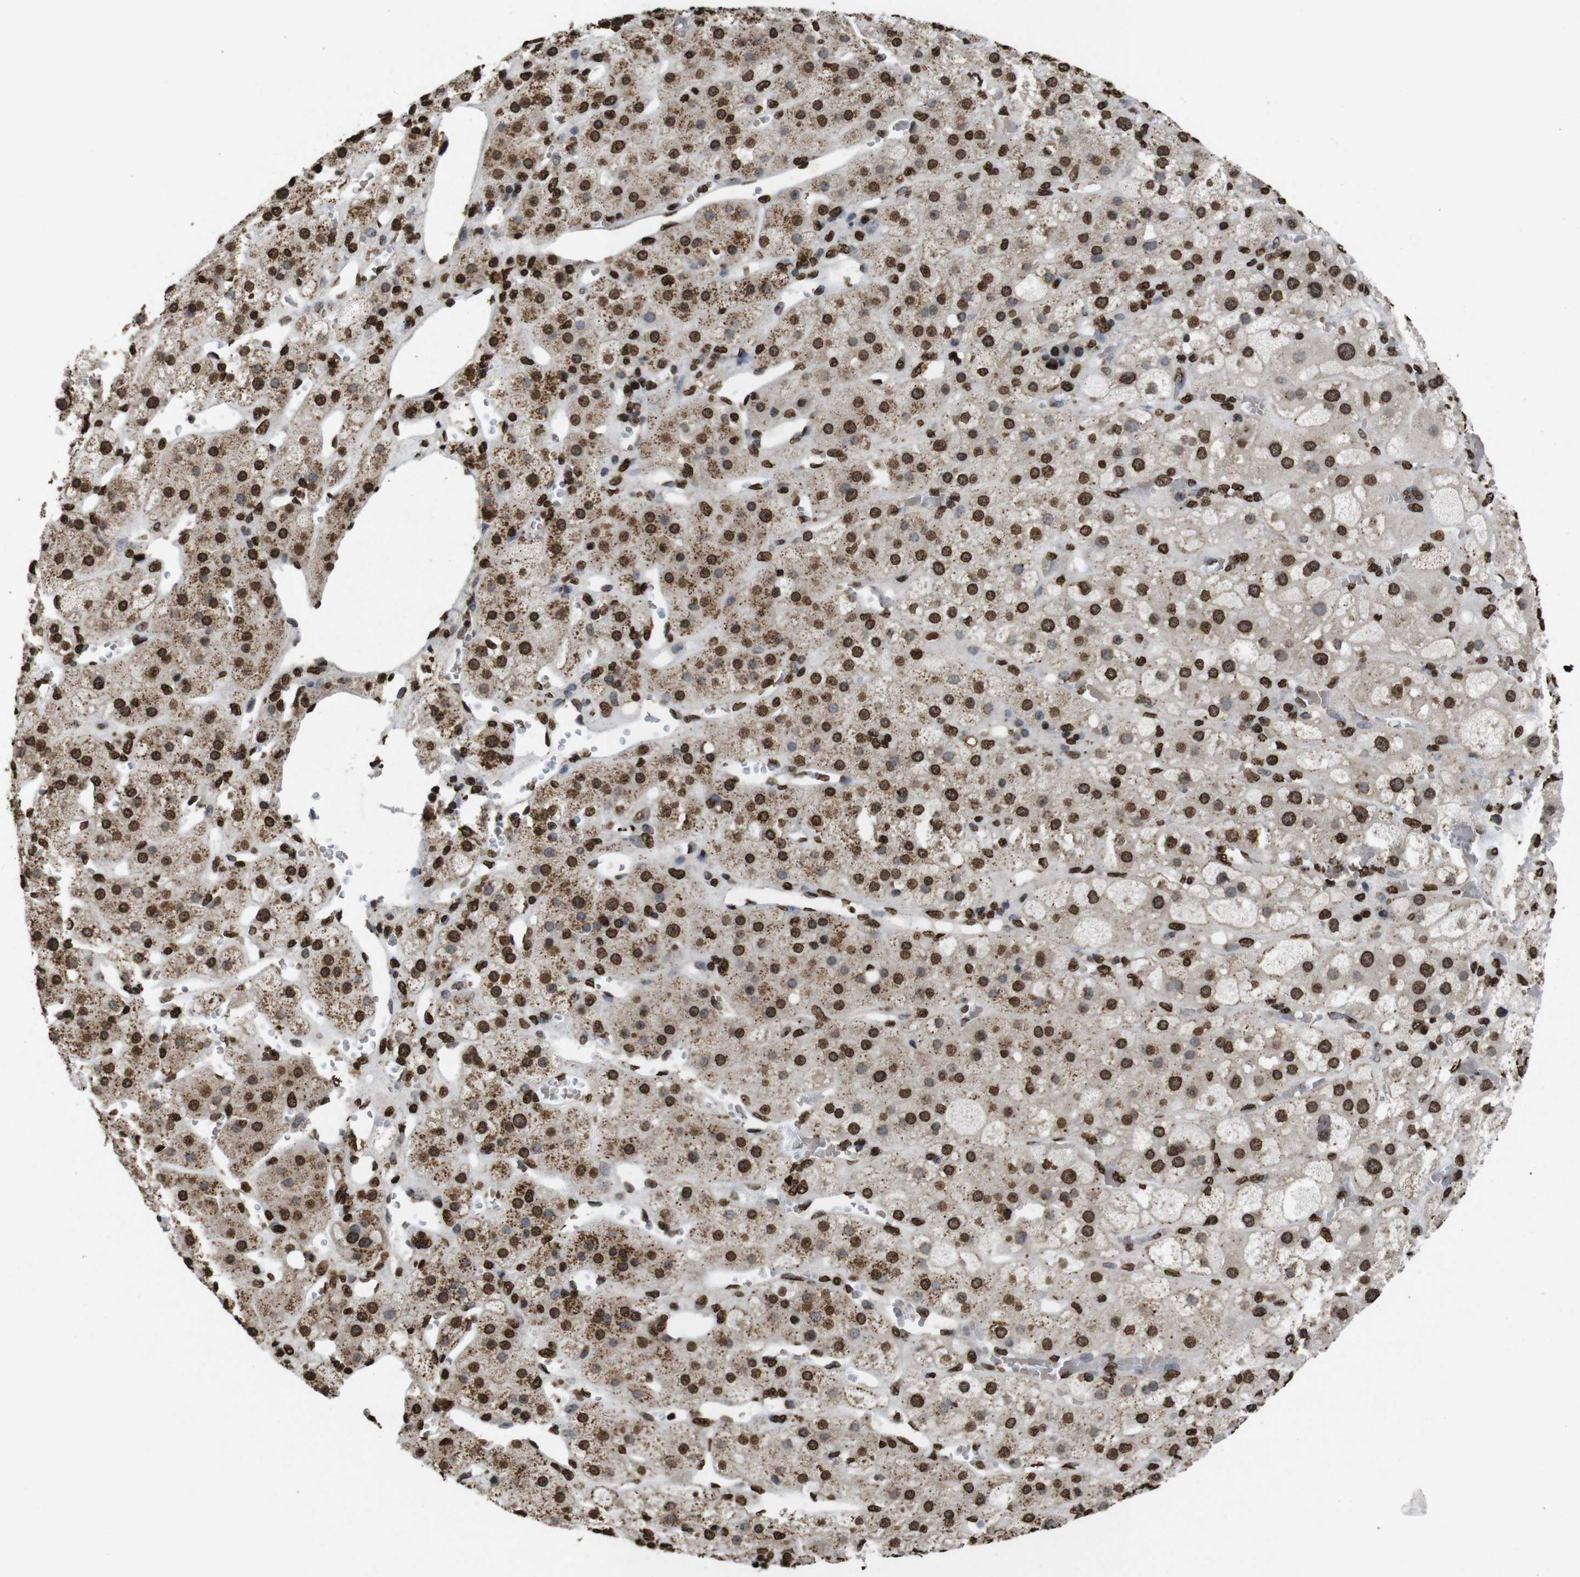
{"staining": {"intensity": "strong", "quantity": ">75%", "location": "cytoplasmic/membranous,nuclear"}, "tissue": "adrenal gland", "cell_type": "Glandular cells", "image_type": "normal", "snomed": [{"axis": "morphology", "description": "Normal tissue, NOS"}, {"axis": "topography", "description": "Adrenal gland"}], "caption": "Immunohistochemistry (IHC) micrograph of unremarkable human adrenal gland stained for a protein (brown), which shows high levels of strong cytoplasmic/membranous,nuclear expression in about >75% of glandular cells.", "gene": "MDM2", "patient": {"sex": "female", "age": 47}}